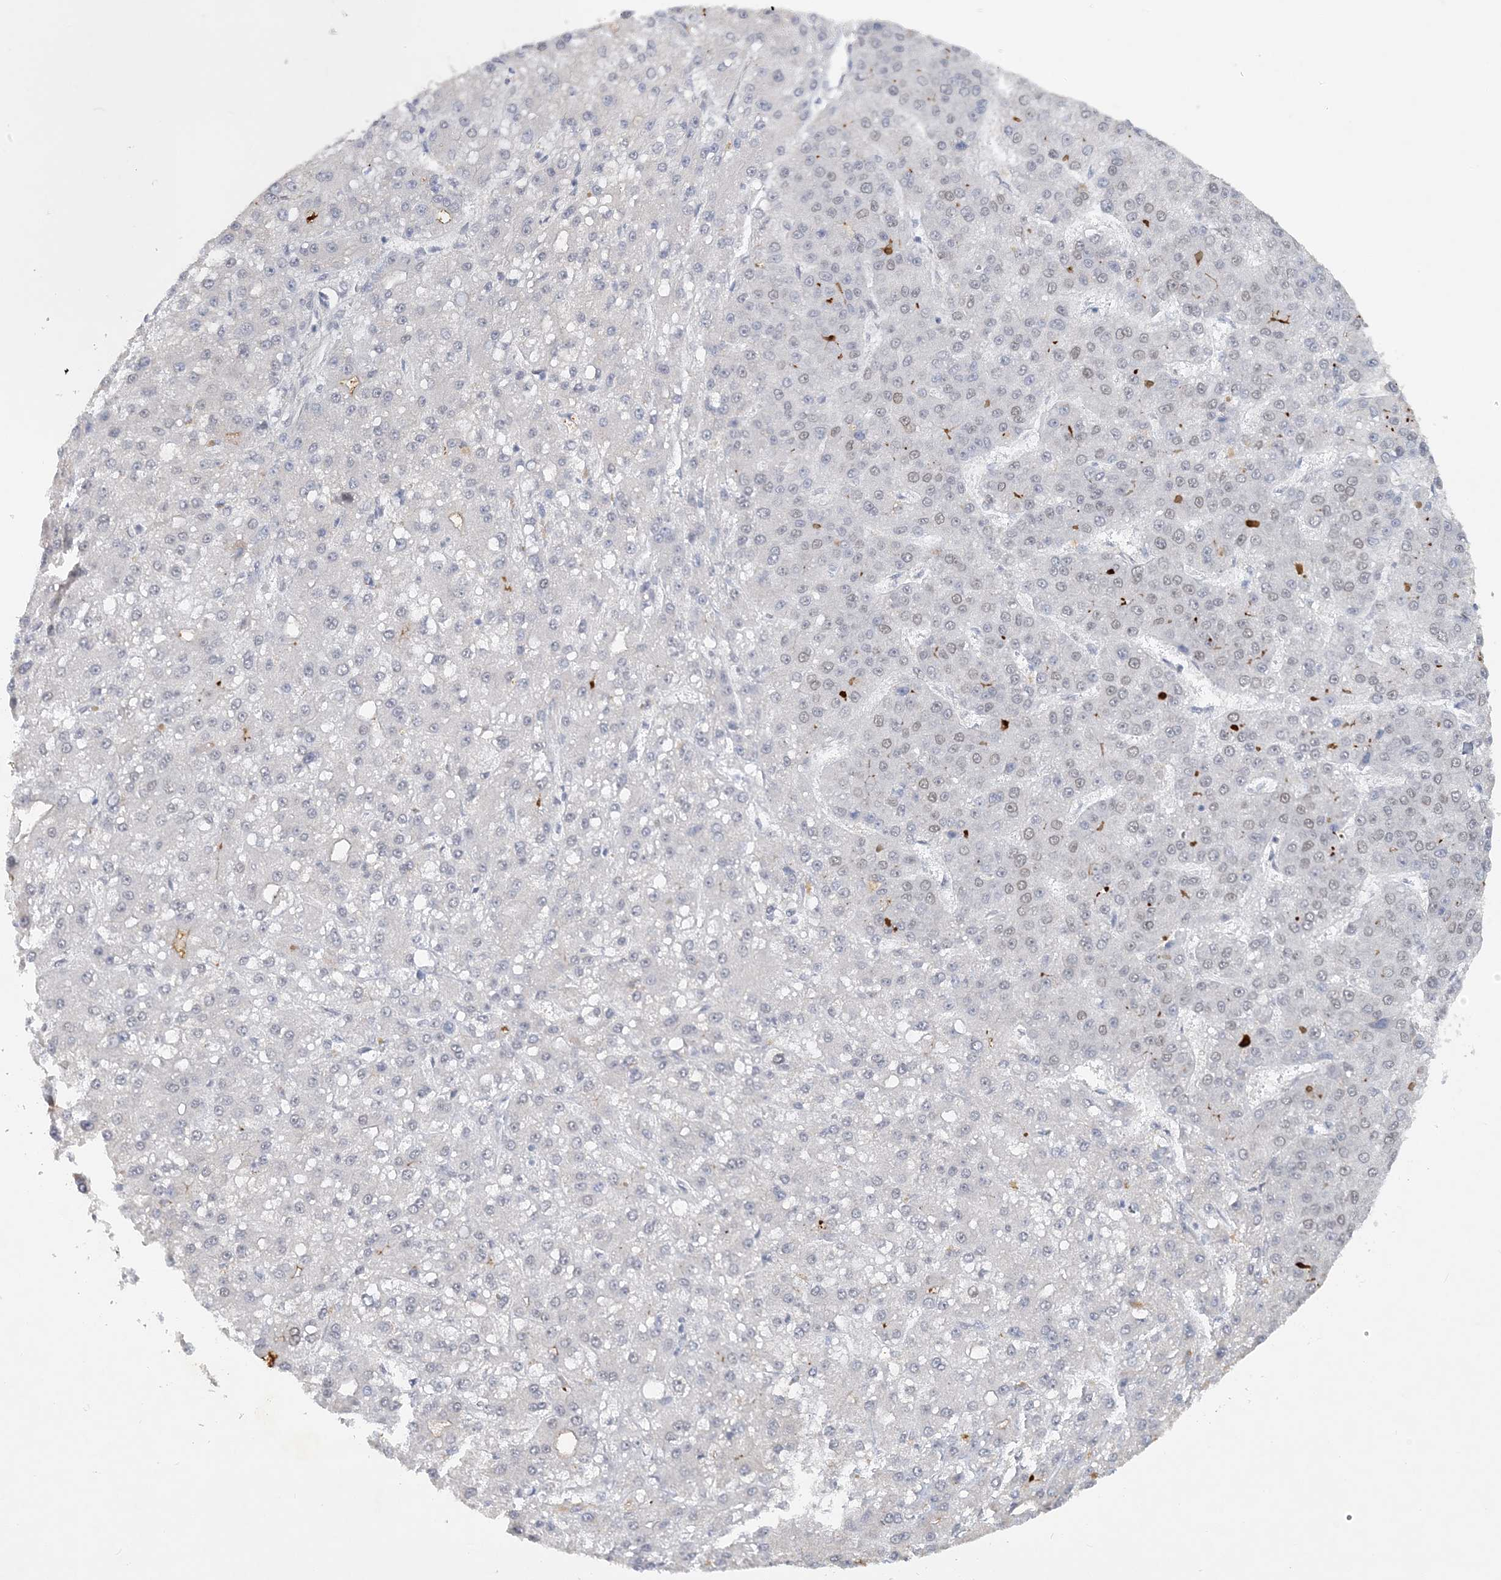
{"staining": {"intensity": "weak", "quantity": "<25%", "location": "nuclear"}, "tissue": "liver cancer", "cell_type": "Tumor cells", "image_type": "cancer", "snomed": [{"axis": "morphology", "description": "Carcinoma, Hepatocellular, NOS"}, {"axis": "topography", "description": "Liver"}], "caption": "The histopathology image displays no staining of tumor cells in hepatocellular carcinoma (liver).", "gene": "KMT2D", "patient": {"sex": "male", "age": 67}}